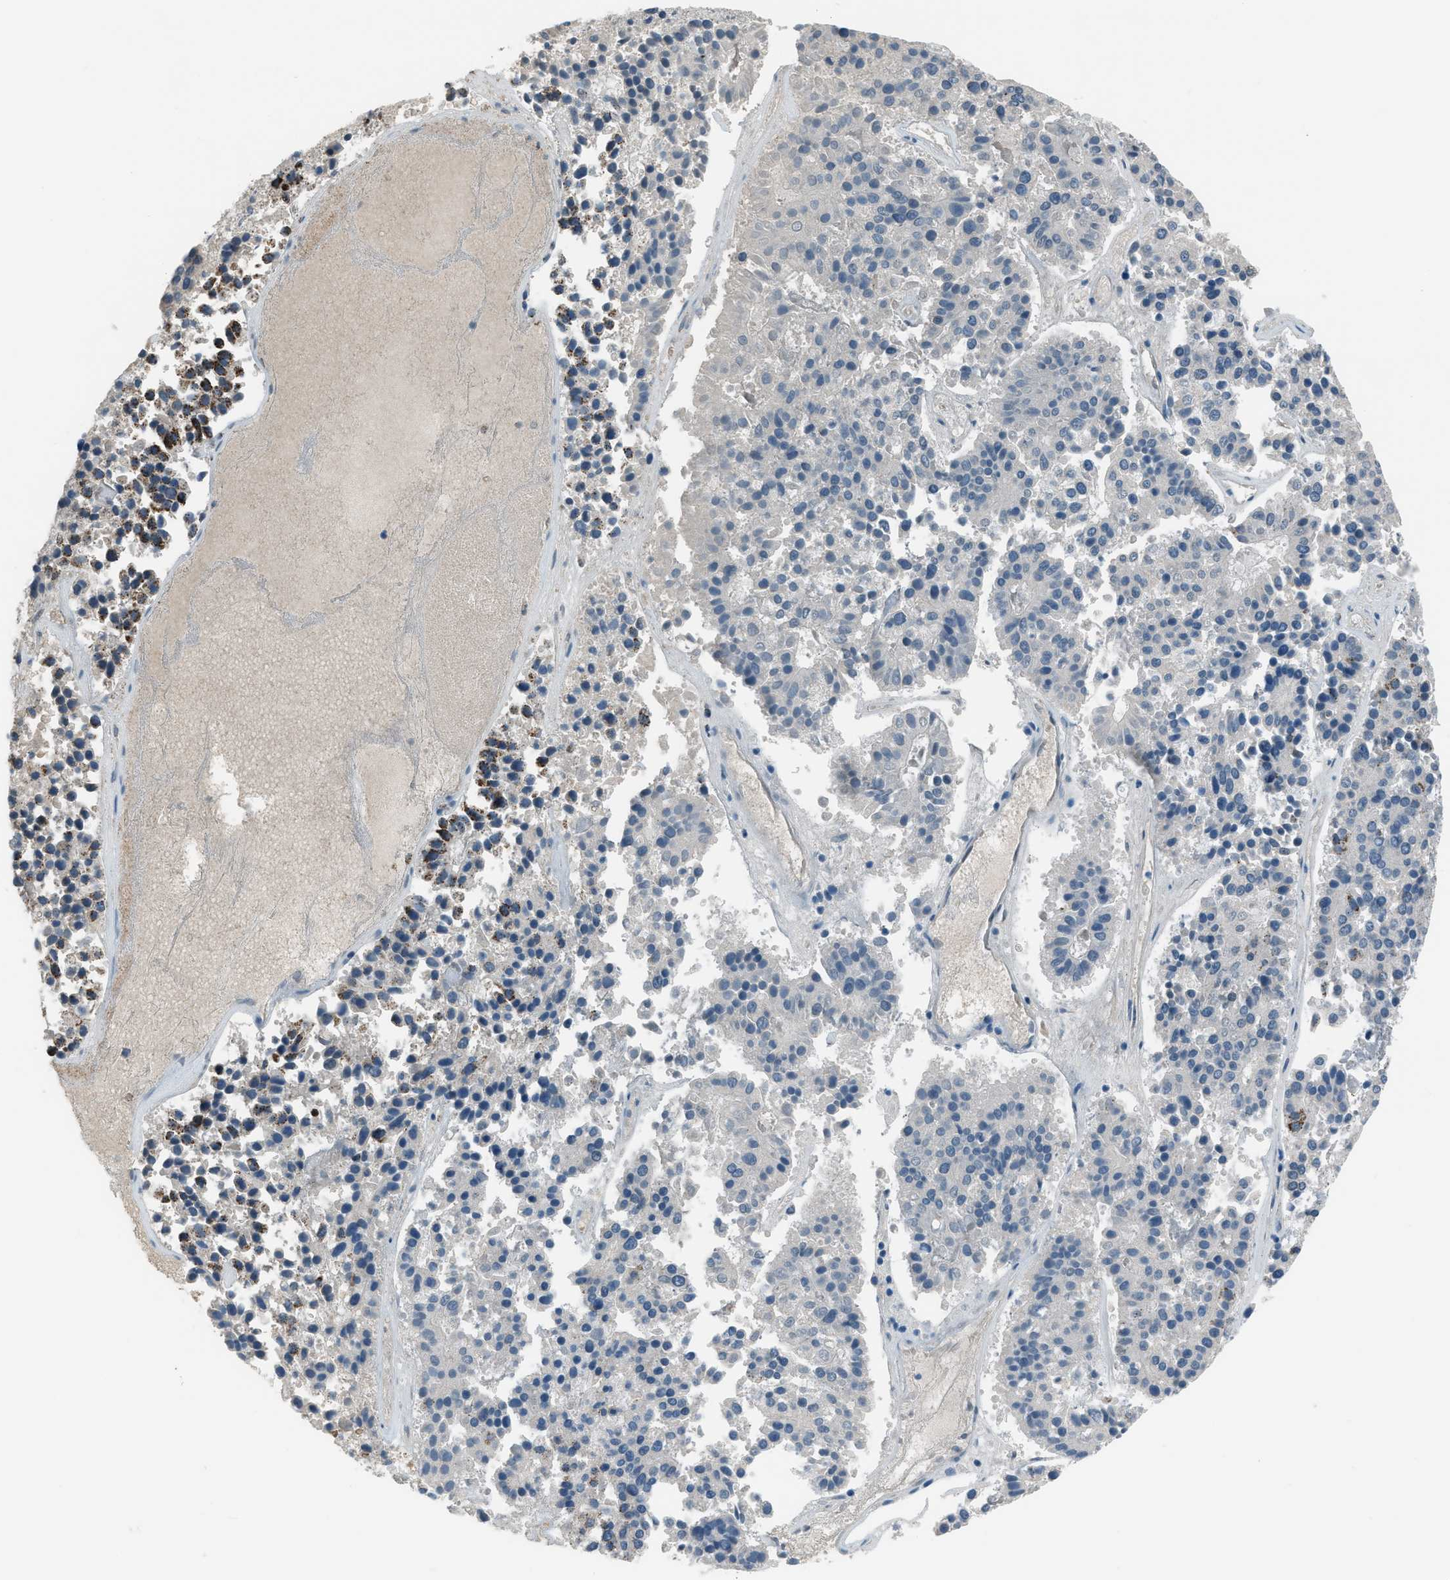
{"staining": {"intensity": "moderate", "quantity": "<25%", "location": "cytoplasmic/membranous"}, "tissue": "pancreatic cancer", "cell_type": "Tumor cells", "image_type": "cancer", "snomed": [{"axis": "morphology", "description": "Adenocarcinoma, NOS"}, {"axis": "topography", "description": "Pancreas"}], "caption": "Approximately <25% of tumor cells in human pancreatic cancer reveal moderate cytoplasmic/membranous protein staining as visualized by brown immunohistochemical staining.", "gene": "MDH2", "patient": {"sex": "male", "age": 50}}